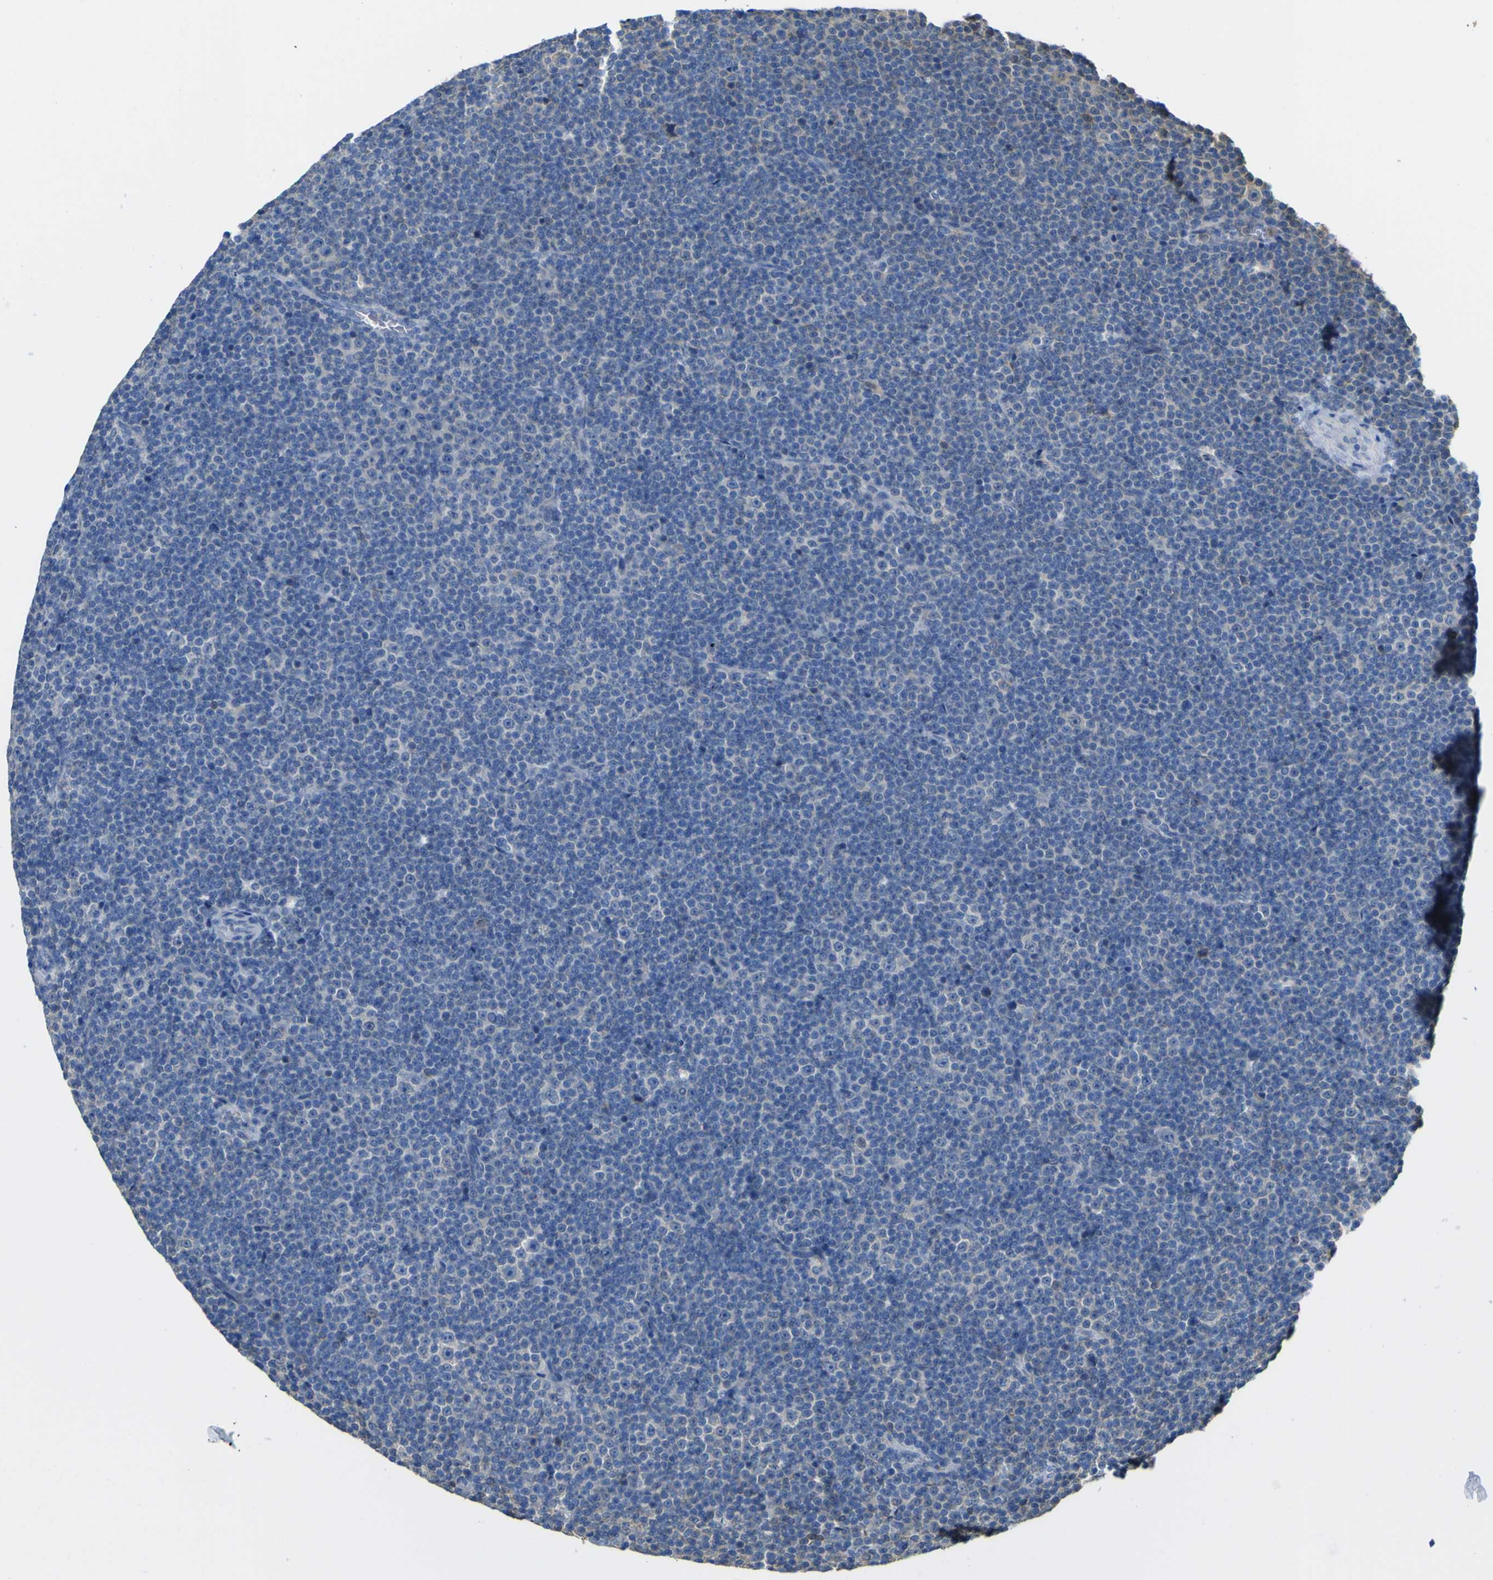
{"staining": {"intensity": "negative", "quantity": "none", "location": "none"}, "tissue": "lymphoma", "cell_type": "Tumor cells", "image_type": "cancer", "snomed": [{"axis": "morphology", "description": "Malignant lymphoma, non-Hodgkin's type, Low grade"}, {"axis": "topography", "description": "Lymph node"}], "caption": "An immunohistochemistry photomicrograph of lymphoma is shown. There is no staining in tumor cells of lymphoma. Brightfield microscopy of IHC stained with DAB (brown) and hematoxylin (blue), captured at high magnification.", "gene": "ABHD3", "patient": {"sex": "female", "age": 67}}